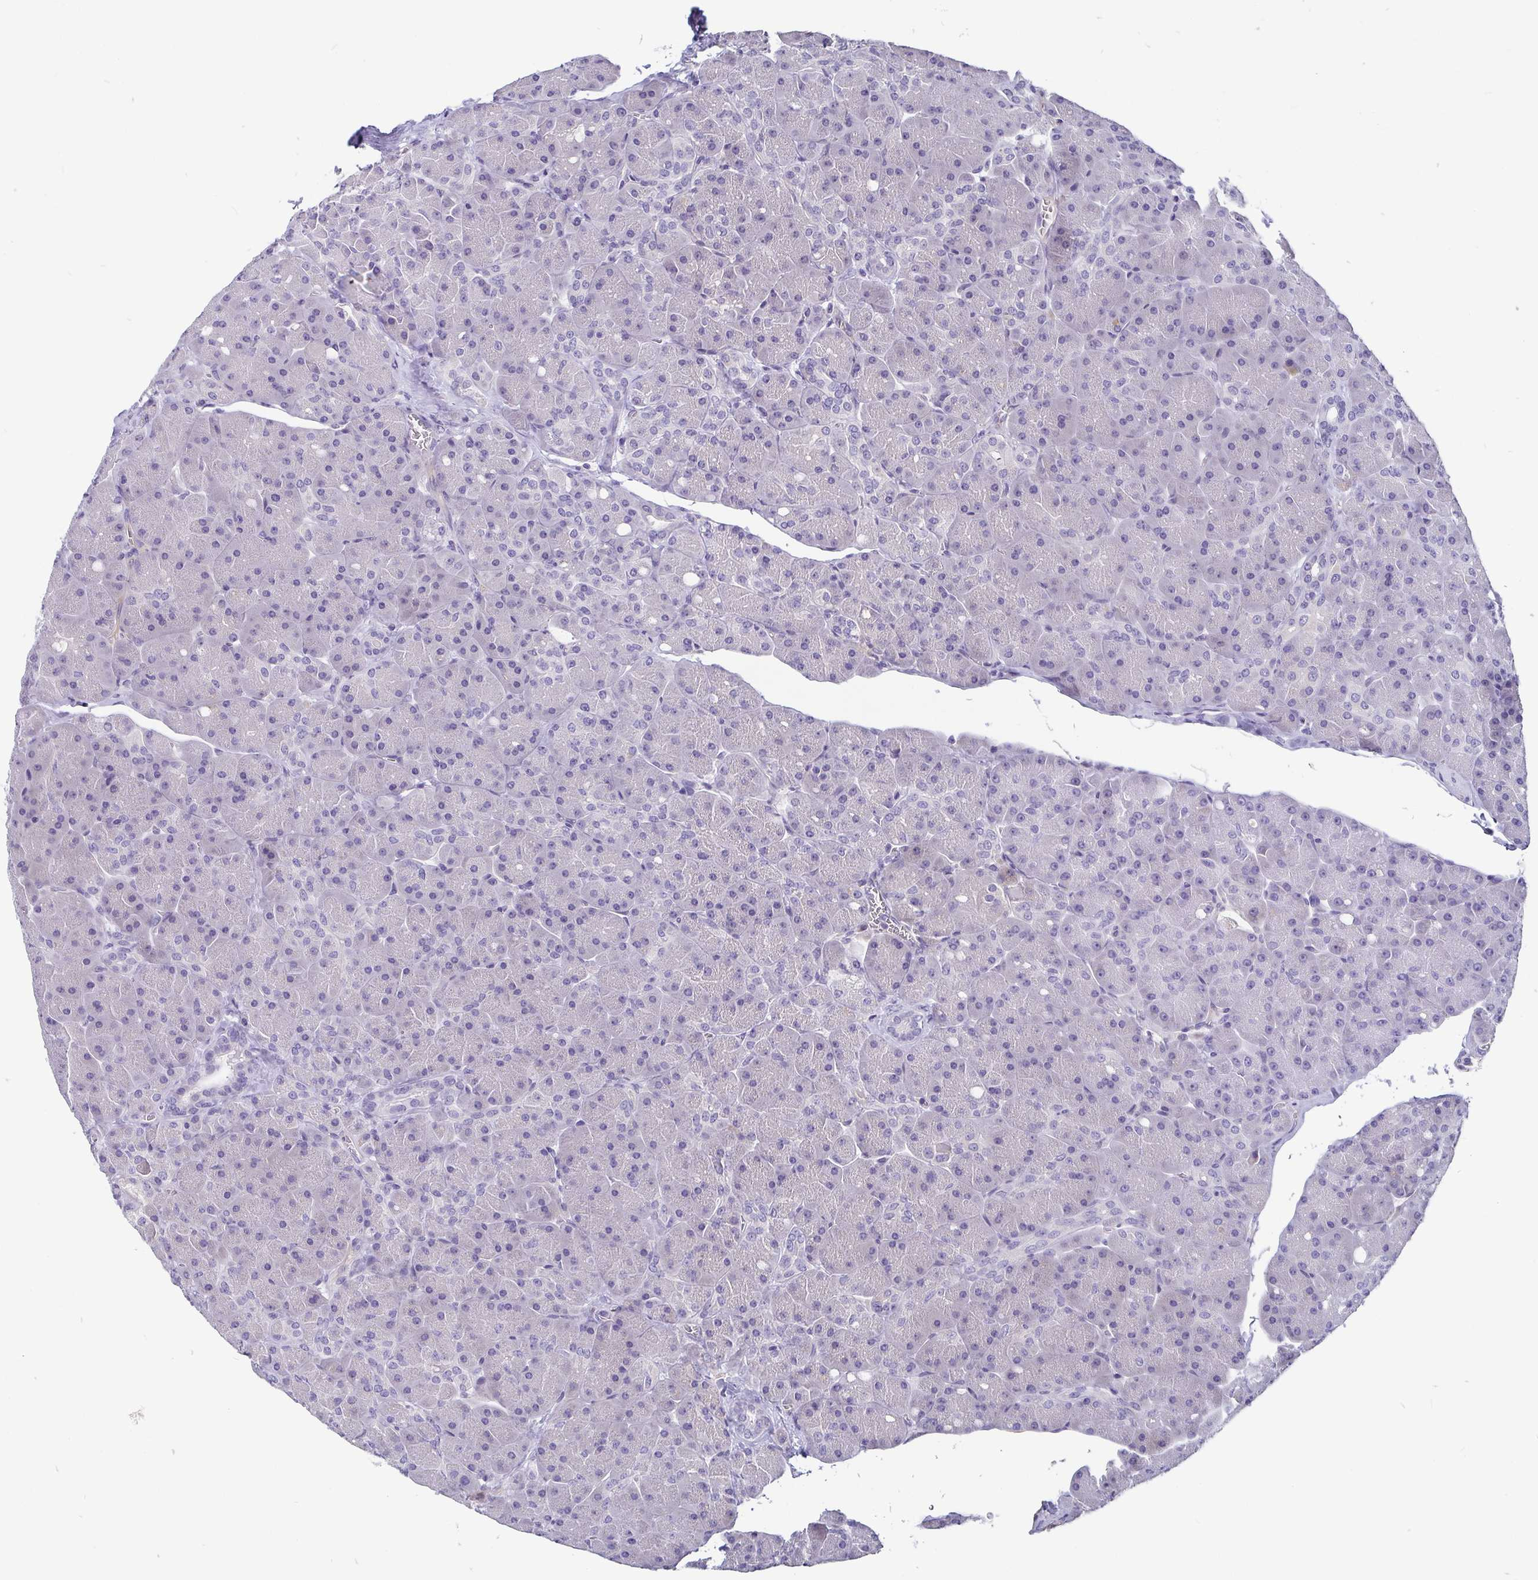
{"staining": {"intensity": "negative", "quantity": "none", "location": "none"}, "tissue": "pancreas", "cell_type": "Exocrine glandular cells", "image_type": "normal", "snomed": [{"axis": "morphology", "description": "Normal tissue, NOS"}, {"axis": "topography", "description": "Pancreas"}], "caption": "DAB immunohistochemical staining of benign human pancreas shows no significant staining in exocrine glandular cells.", "gene": "ADAMTS6", "patient": {"sex": "male", "age": 55}}